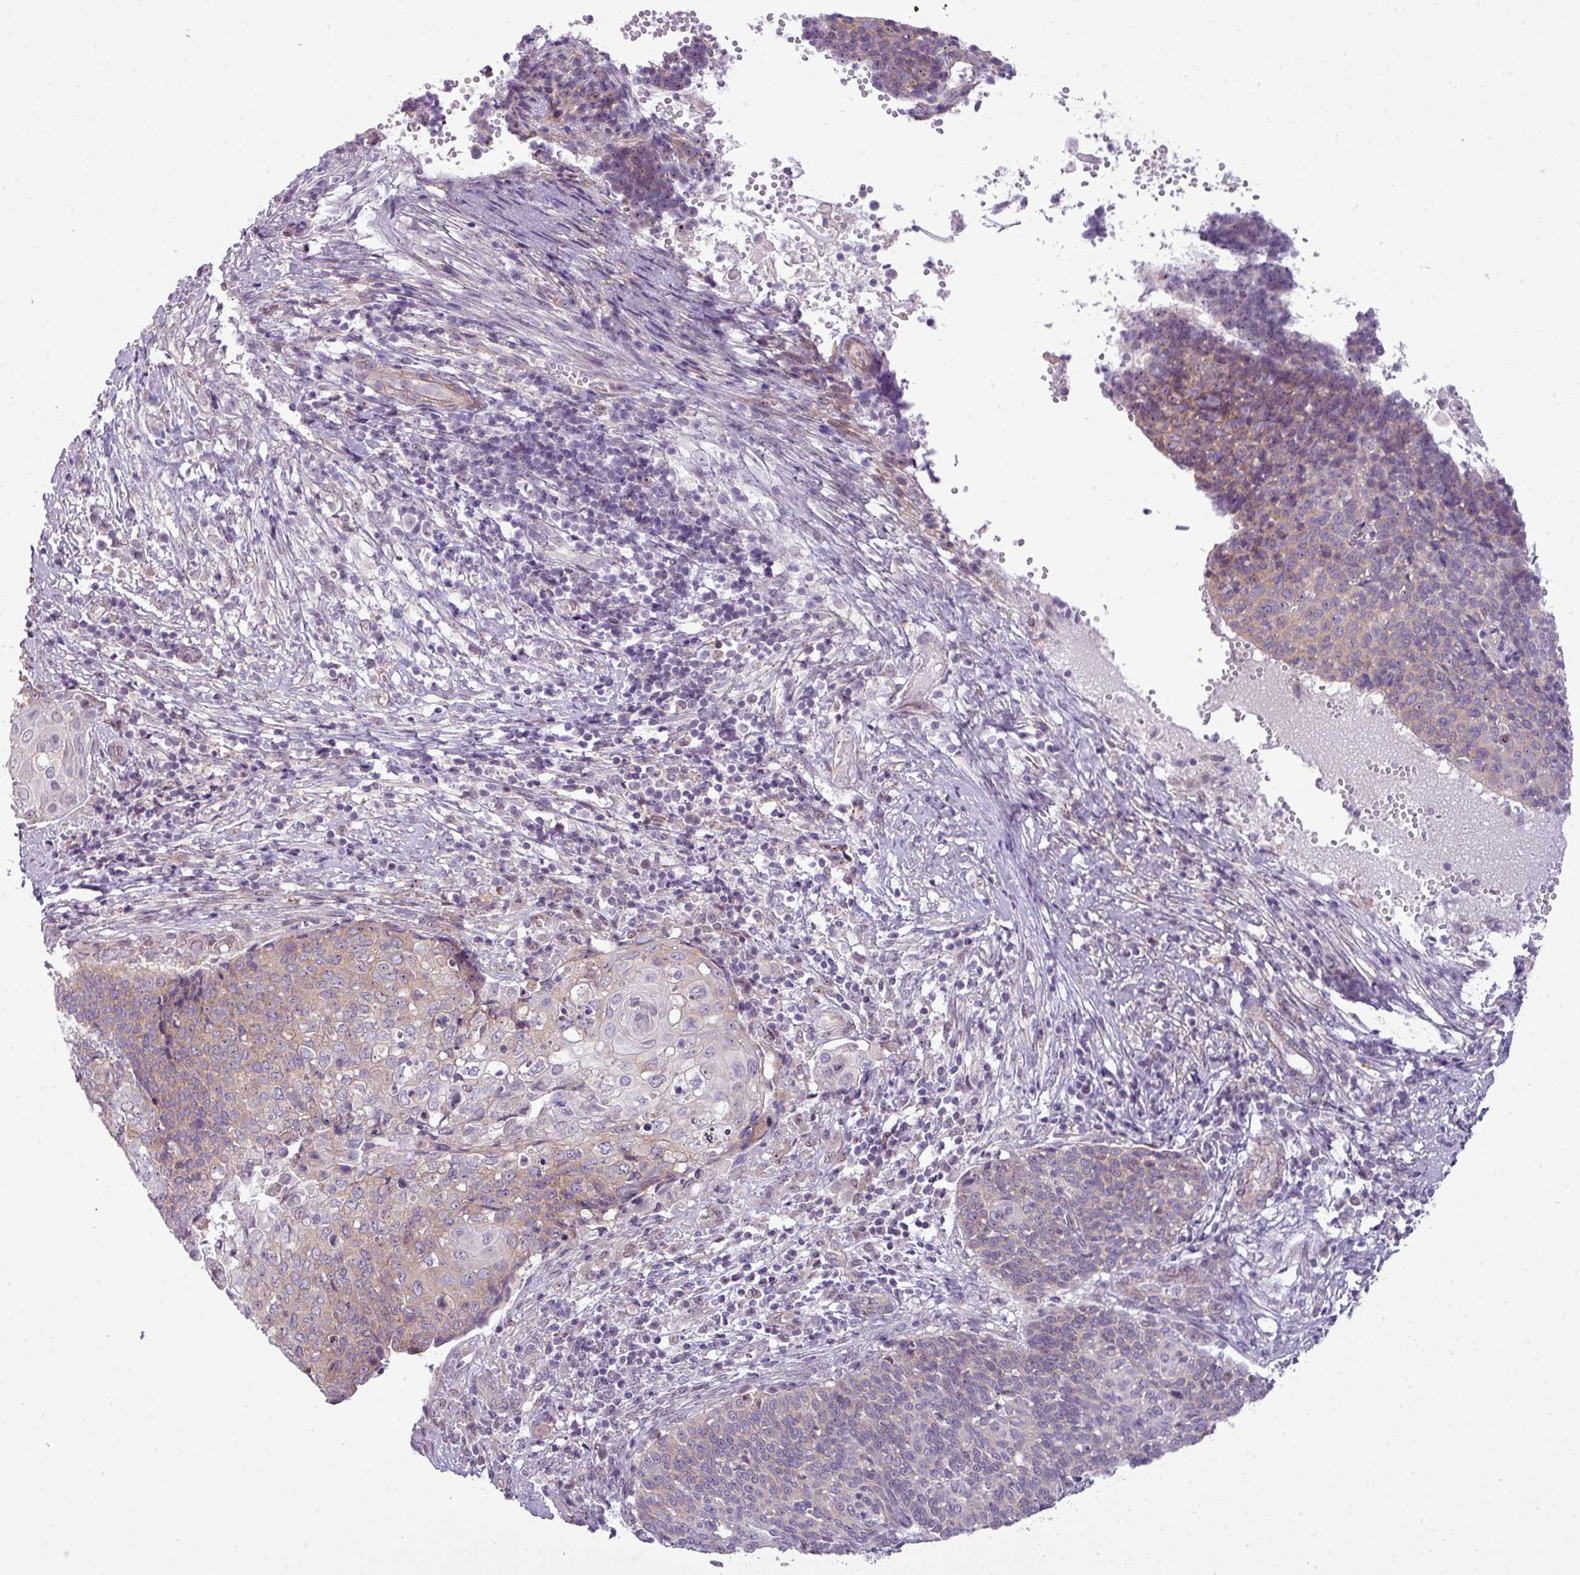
{"staining": {"intensity": "weak", "quantity": "25%-75%", "location": "cytoplasmic/membranous"}, "tissue": "cervical cancer", "cell_type": "Tumor cells", "image_type": "cancer", "snomed": [{"axis": "morphology", "description": "Squamous cell carcinoma, NOS"}, {"axis": "topography", "description": "Cervix"}], "caption": "This is an image of IHC staining of cervical cancer (squamous cell carcinoma), which shows weak expression in the cytoplasmic/membranous of tumor cells.", "gene": "MAK16", "patient": {"sex": "female", "age": 39}}